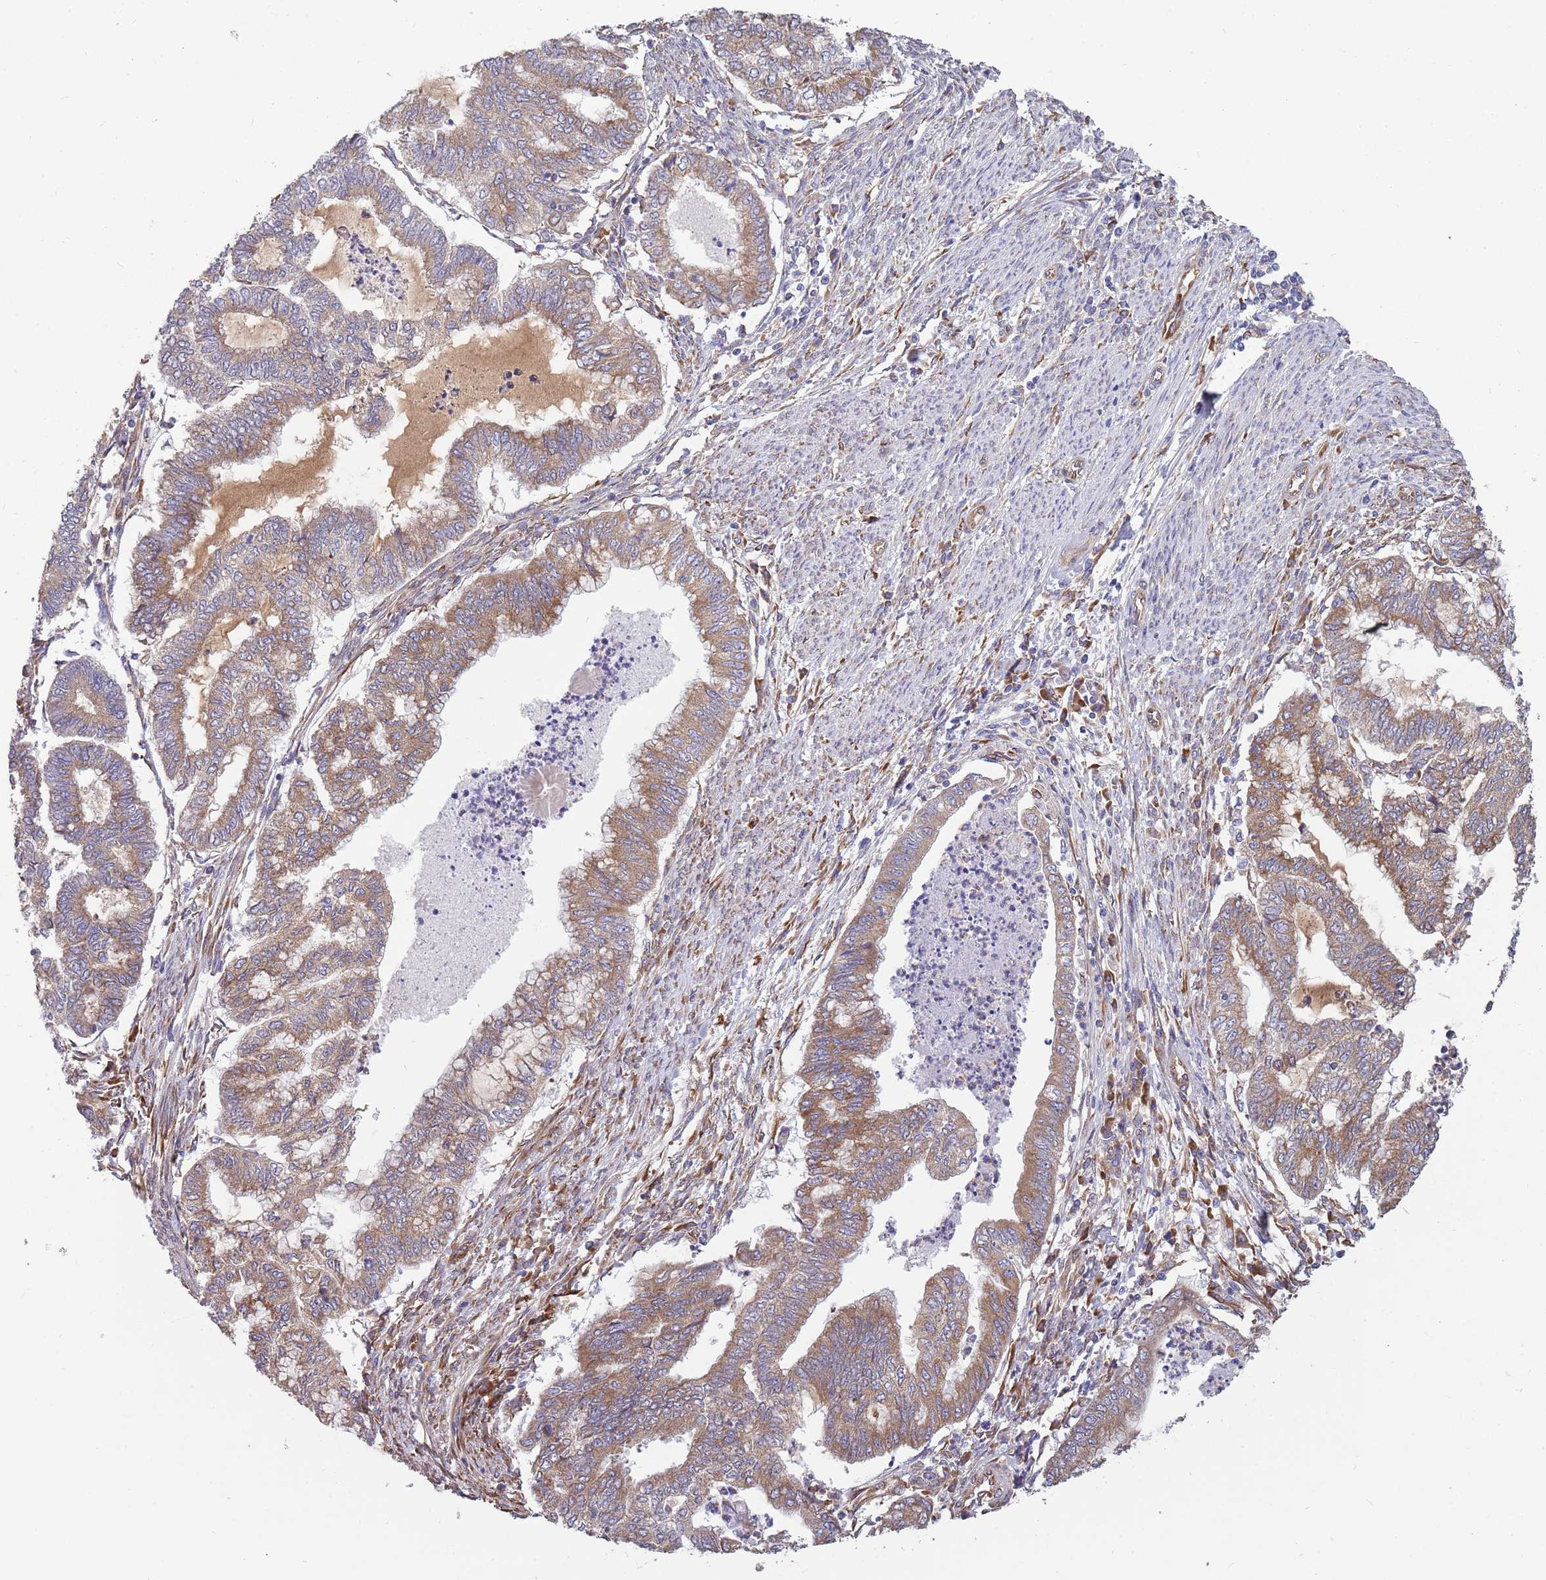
{"staining": {"intensity": "moderate", "quantity": ">75%", "location": "cytoplasmic/membranous"}, "tissue": "endometrial cancer", "cell_type": "Tumor cells", "image_type": "cancer", "snomed": [{"axis": "morphology", "description": "Adenocarcinoma, NOS"}, {"axis": "topography", "description": "Endometrium"}], "caption": "This is a micrograph of immunohistochemistry (IHC) staining of endometrial cancer, which shows moderate positivity in the cytoplasmic/membranous of tumor cells.", "gene": "ARMCX6", "patient": {"sex": "female", "age": 79}}